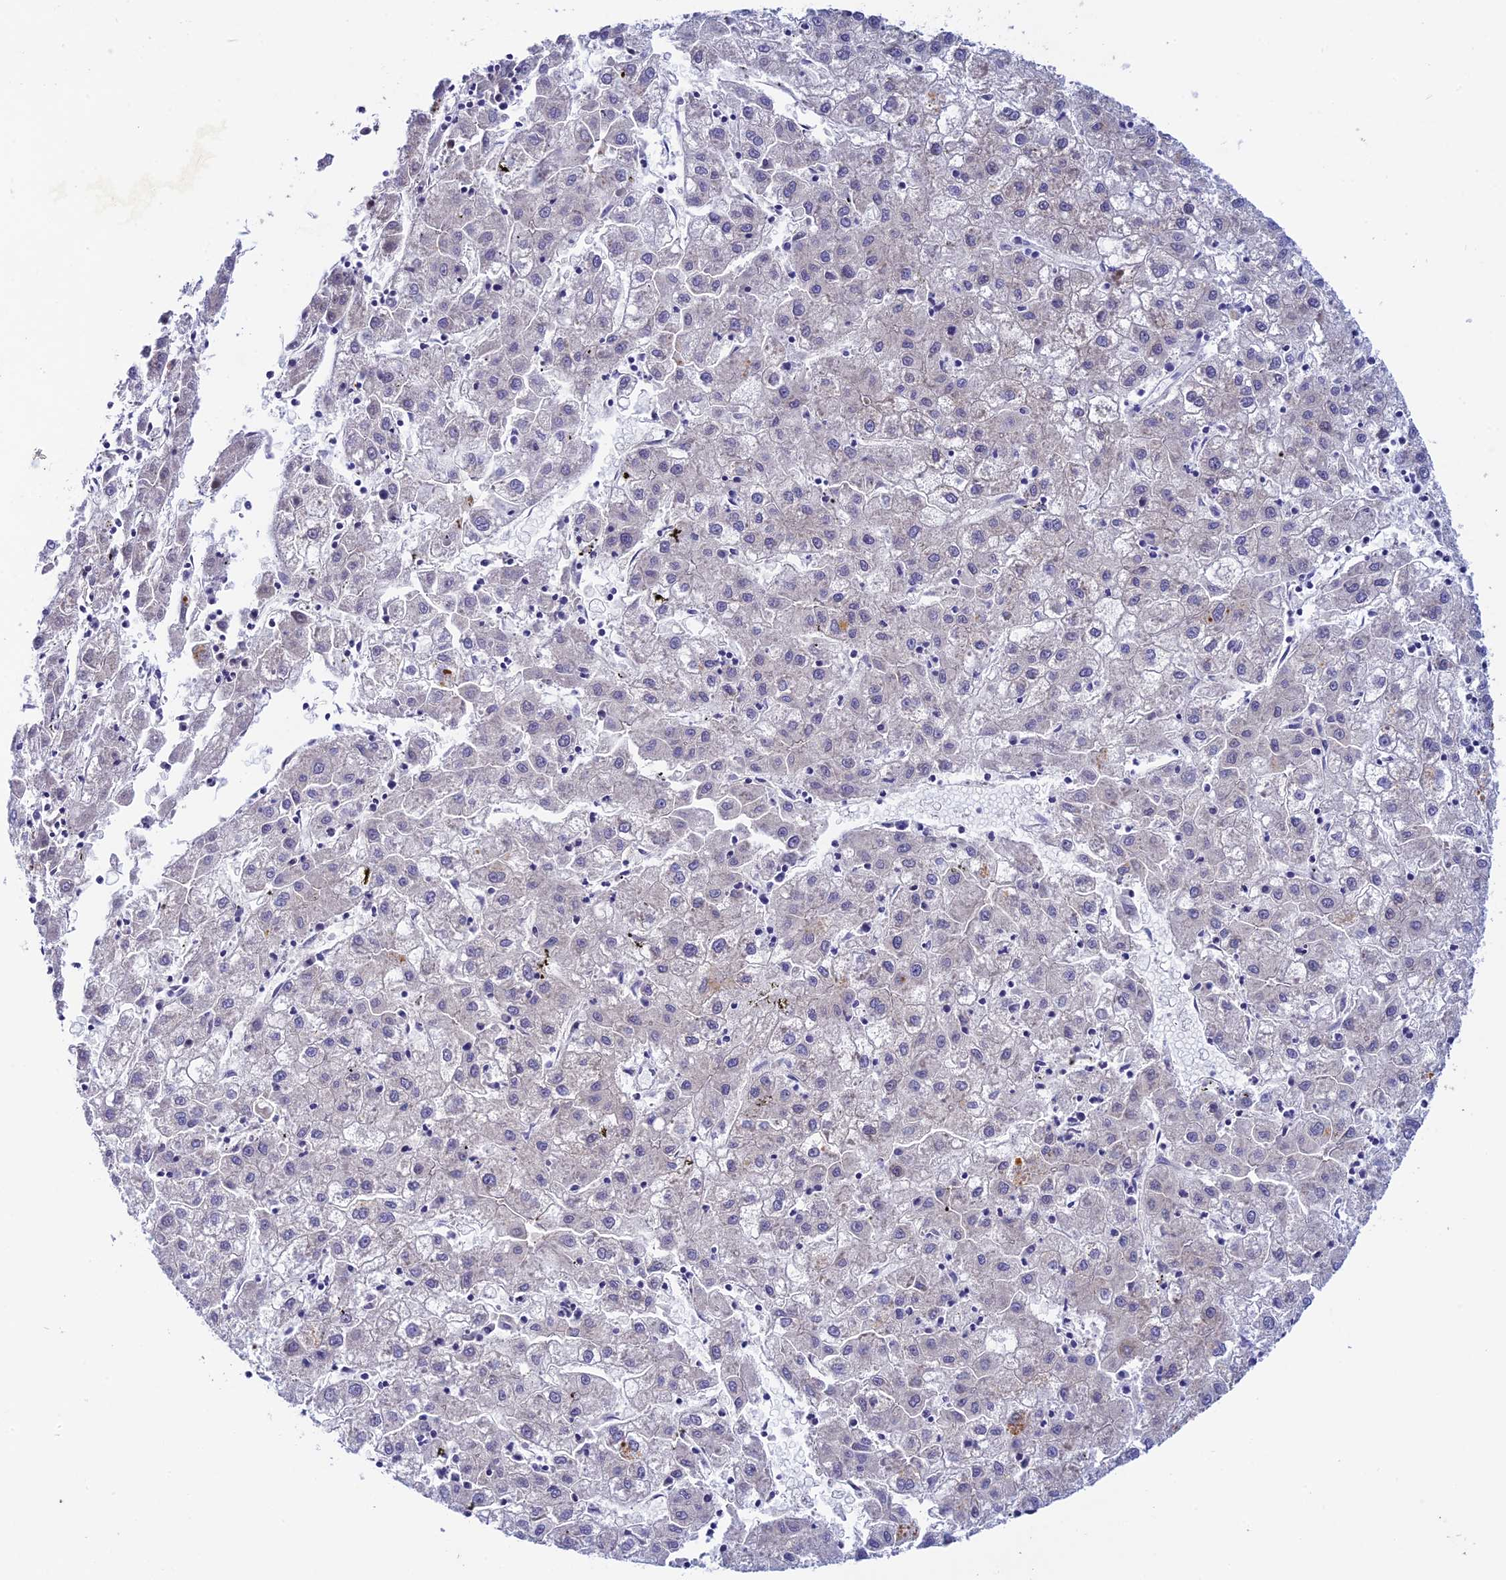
{"staining": {"intensity": "negative", "quantity": "none", "location": "none"}, "tissue": "liver cancer", "cell_type": "Tumor cells", "image_type": "cancer", "snomed": [{"axis": "morphology", "description": "Carcinoma, Hepatocellular, NOS"}, {"axis": "topography", "description": "Liver"}], "caption": "High power microscopy histopathology image of an immunohistochemistry image of liver cancer (hepatocellular carcinoma), revealing no significant expression in tumor cells.", "gene": "RASGEF1B", "patient": {"sex": "male", "age": 72}}